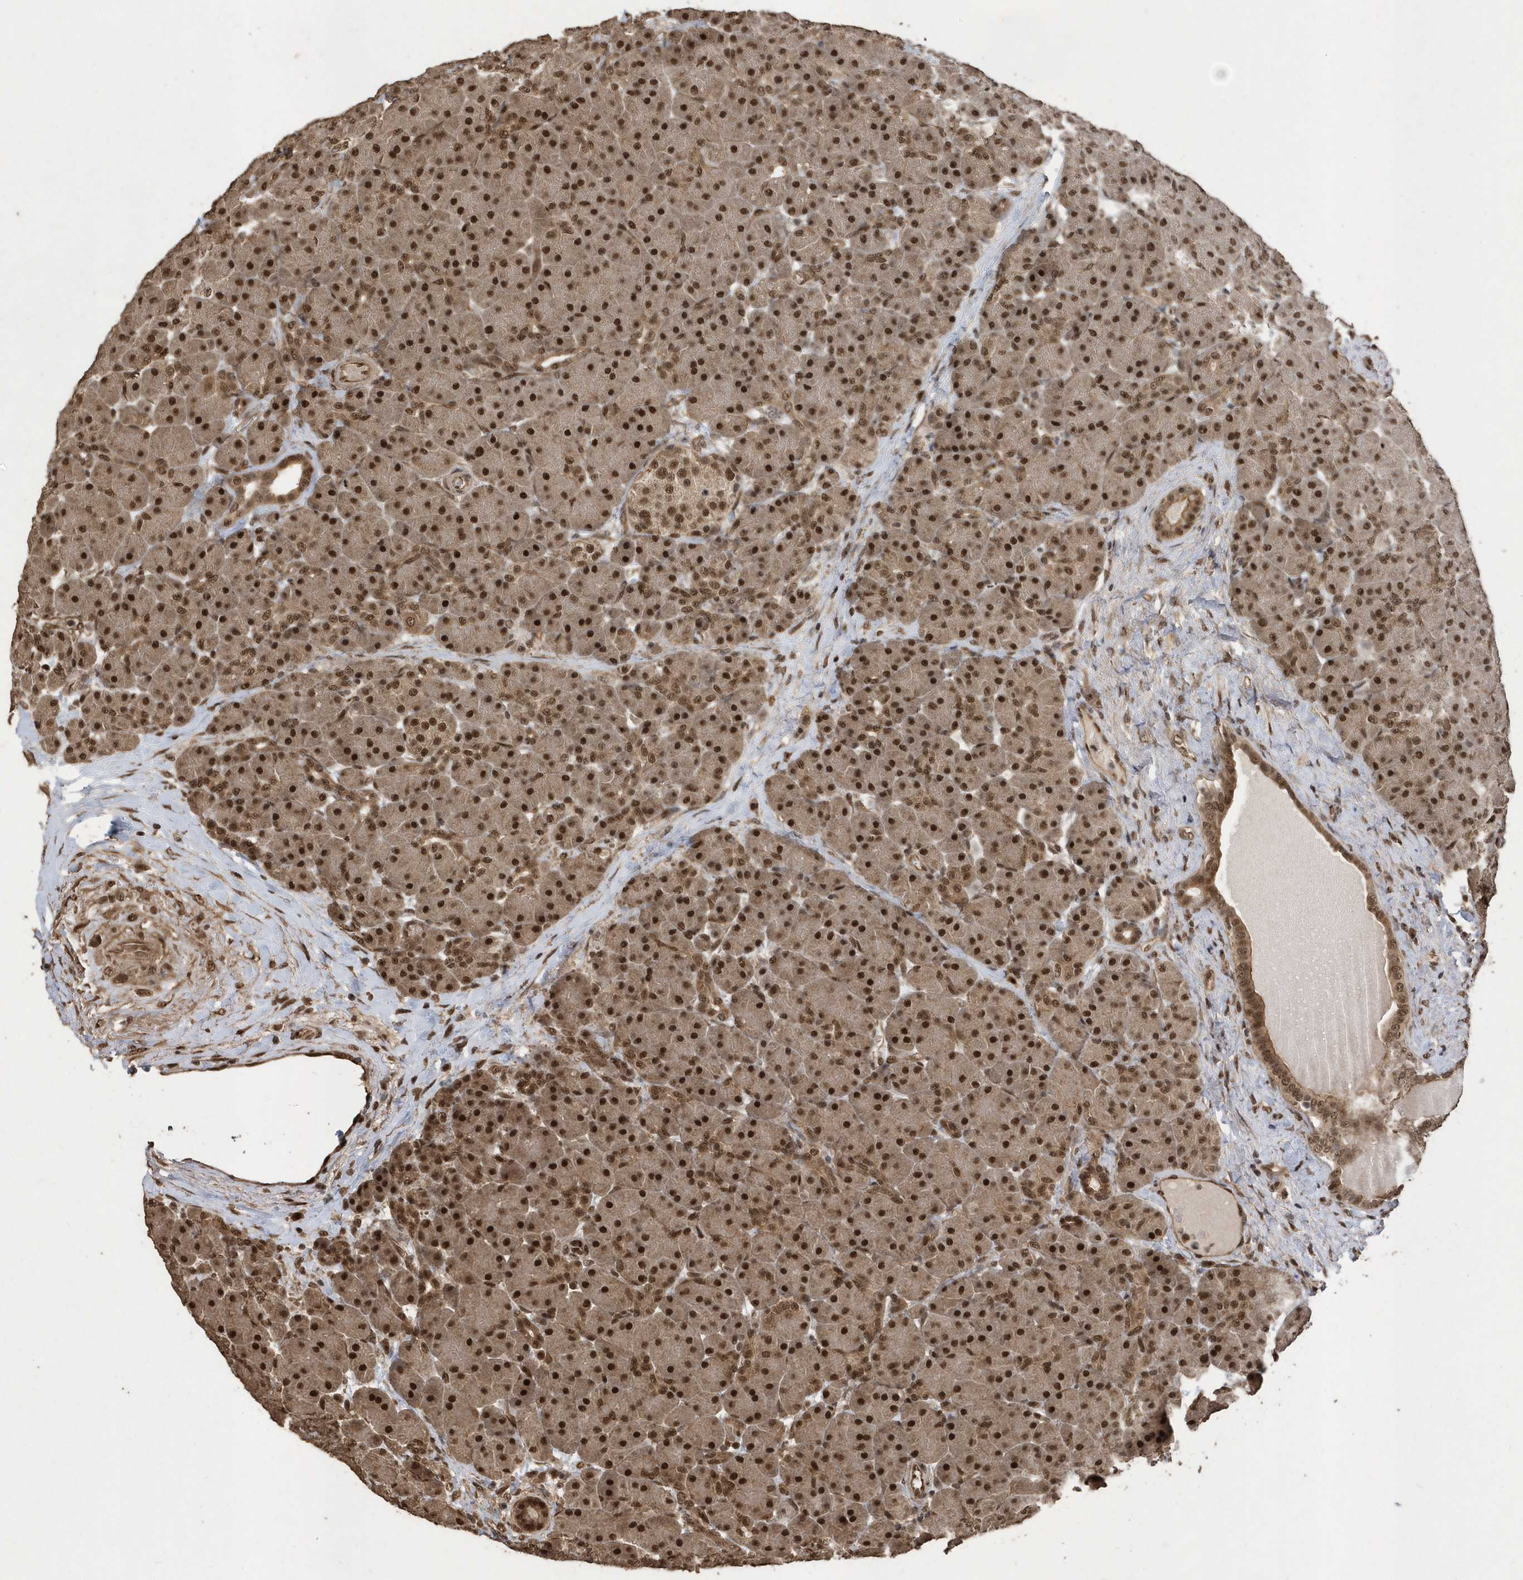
{"staining": {"intensity": "strong", "quantity": ">75%", "location": "cytoplasmic/membranous,nuclear"}, "tissue": "pancreas", "cell_type": "Exocrine glandular cells", "image_type": "normal", "snomed": [{"axis": "morphology", "description": "Normal tissue, NOS"}, {"axis": "topography", "description": "Pancreas"}], "caption": "A brown stain labels strong cytoplasmic/membranous,nuclear expression of a protein in exocrine glandular cells of unremarkable human pancreas.", "gene": "INTS12", "patient": {"sex": "male", "age": 66}}